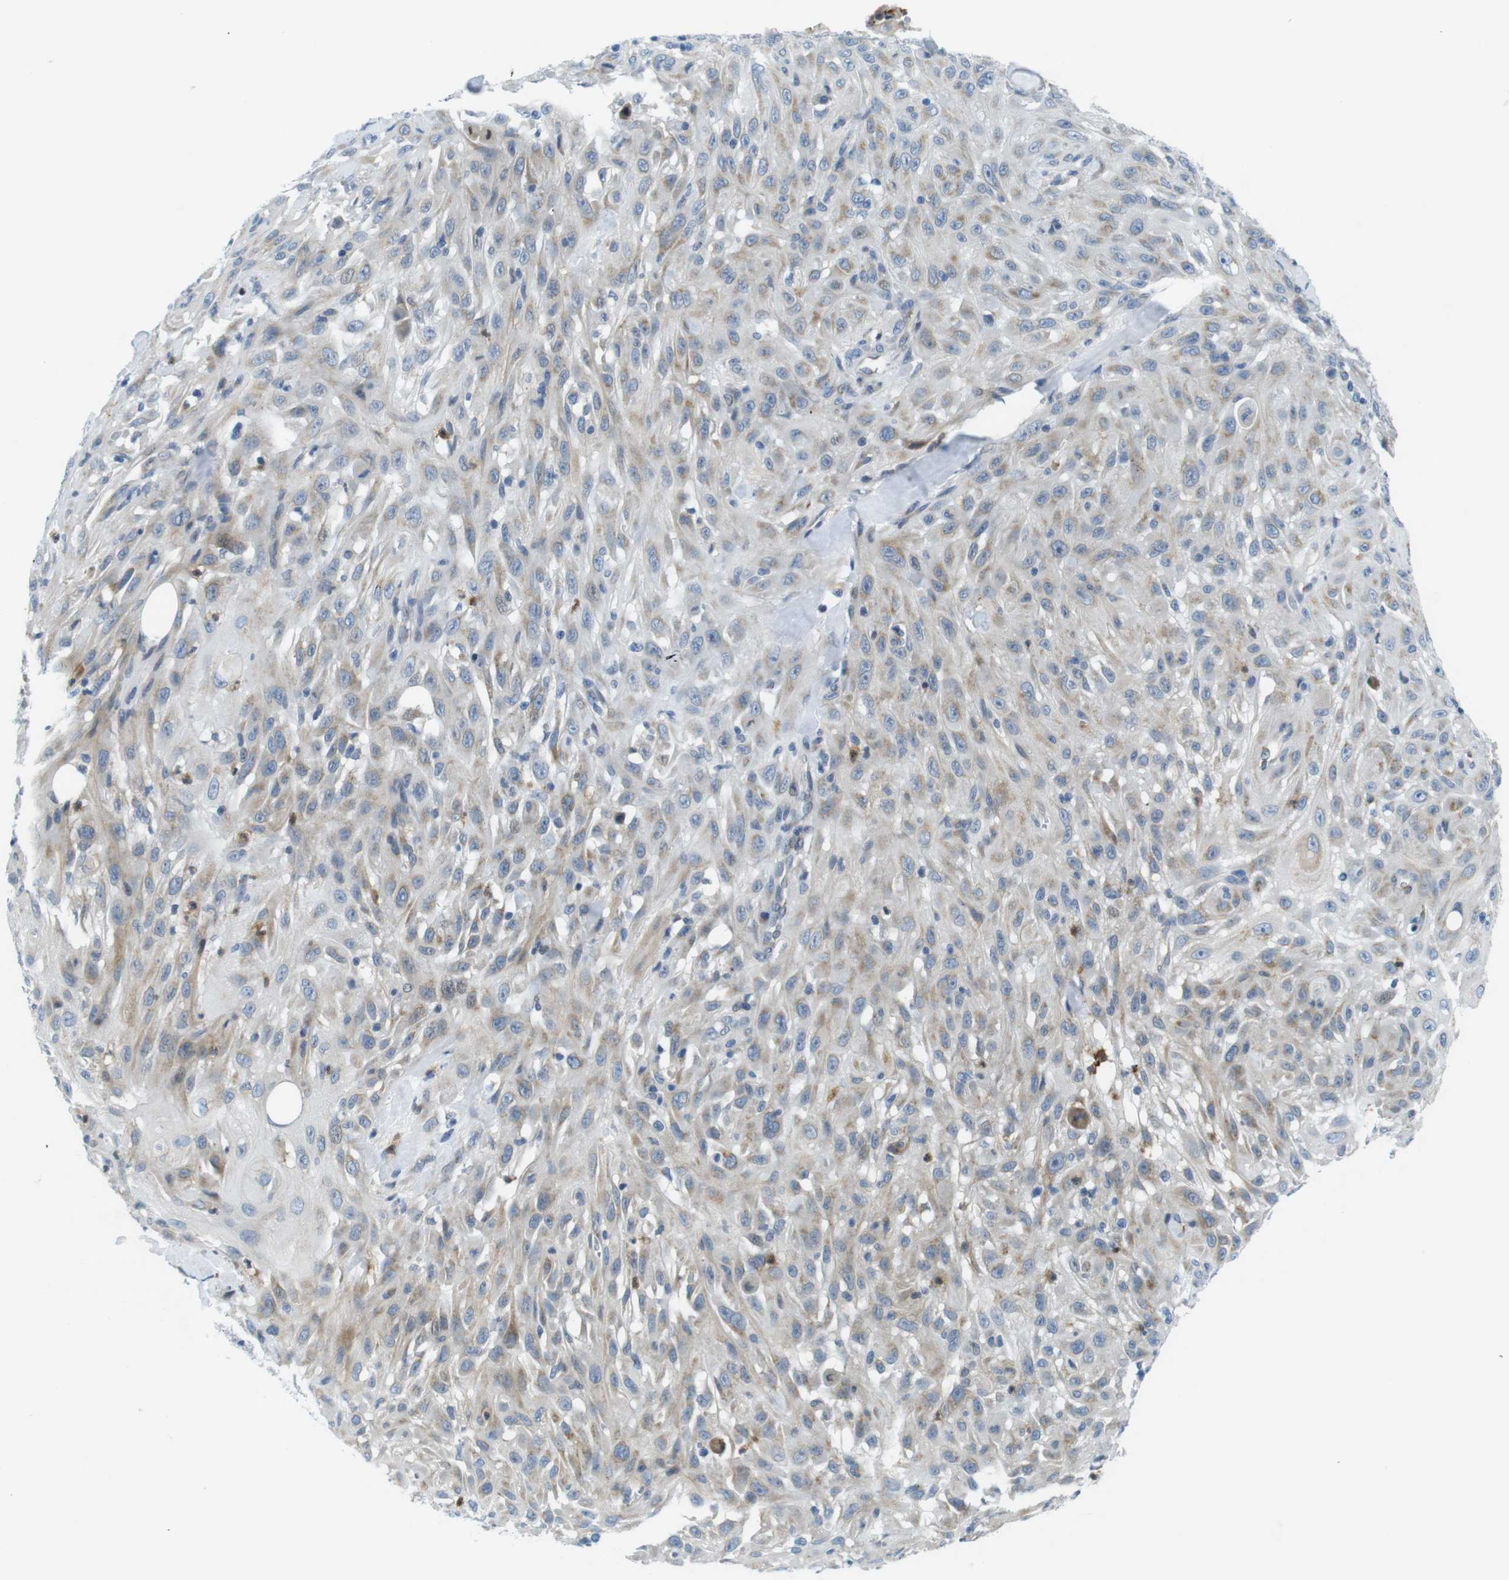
{"staining": {"intensity": "weak", "quantity": "25%-75%", "location": "cytoplasmic/membranous"}, "tissue": "skin cancer", "cell_type": "Tumor cells", "image_type": "cancer", "snomed": [{"axis": "morphology", "description": "Squamous cell carcinoma, NOS"}, {"axis": "topography", "description": "Skin"}], "caption": "A brown stain labels weak cytoplasmic/membranous expression of a protein in human squamous cell carcinoma (skin) tumor cells.", "gene": "ZDHHC3", "patient": {"sex": "male", "age": 75}}